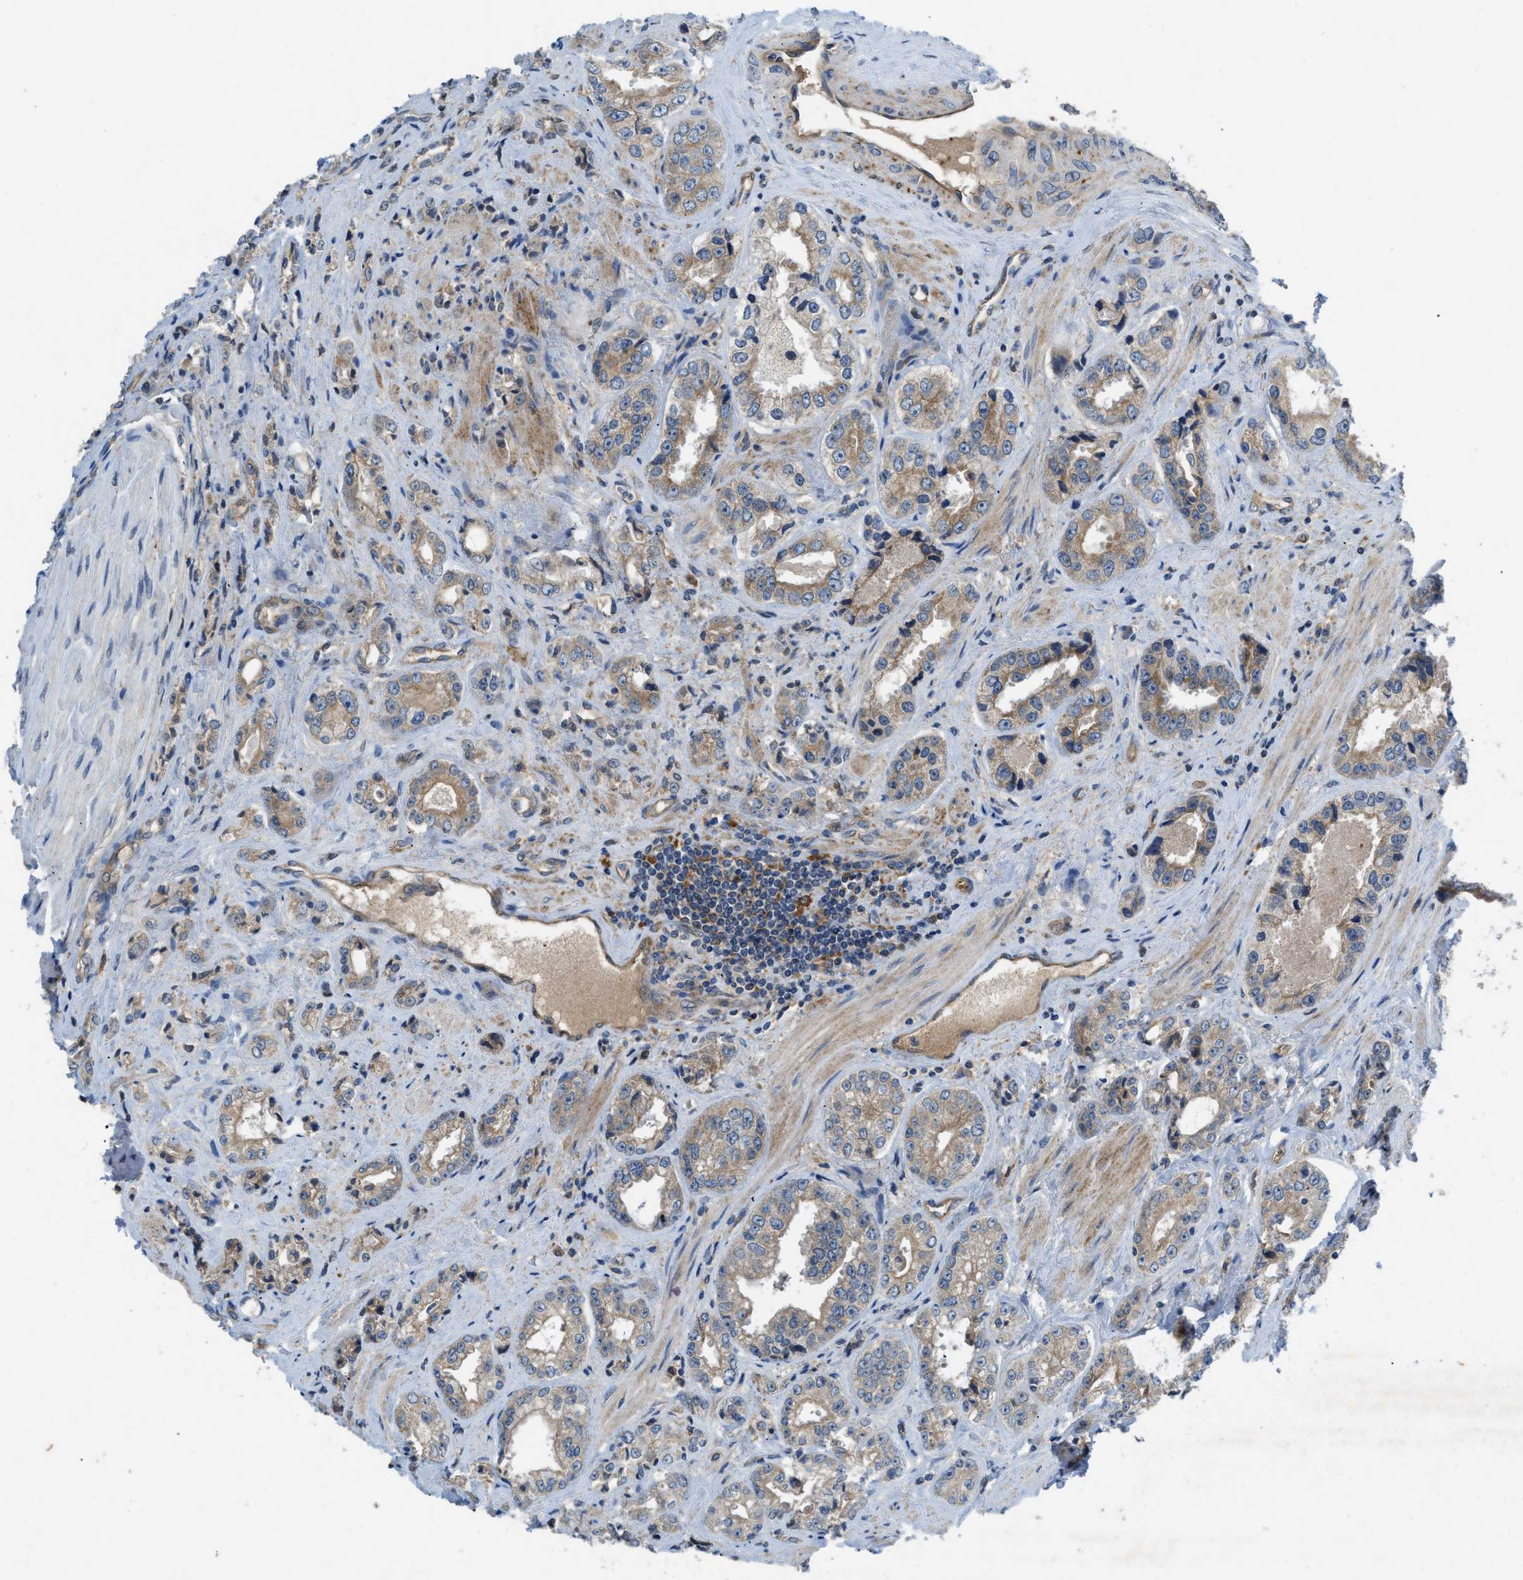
{"staining": {"intensity": "weak", "quantity": ">75%", "location": "cytoplasmic/membranous"}, "tissue": "prostate cancer", "cell_type": "Tumor cells", "image_type": "cancer", "snomed": [{"axis": "morphology", "description": "Adenocarcinoma, High grade"}, {"axis": "topography", "description": "Prostate"}], "caption": "IHC image of neoplastic tissue: human prostate adenocarcinoma (high-grade) stained using immunohistochemistry reveals low levels of weak protein expression localized specifically in the cytoplasmic/membranous of tumor cells, appearing as a cytoplasmic/membranous brown color.", "gene": "BAZ2B", "patient": {"sex": "male", "age": 61}}